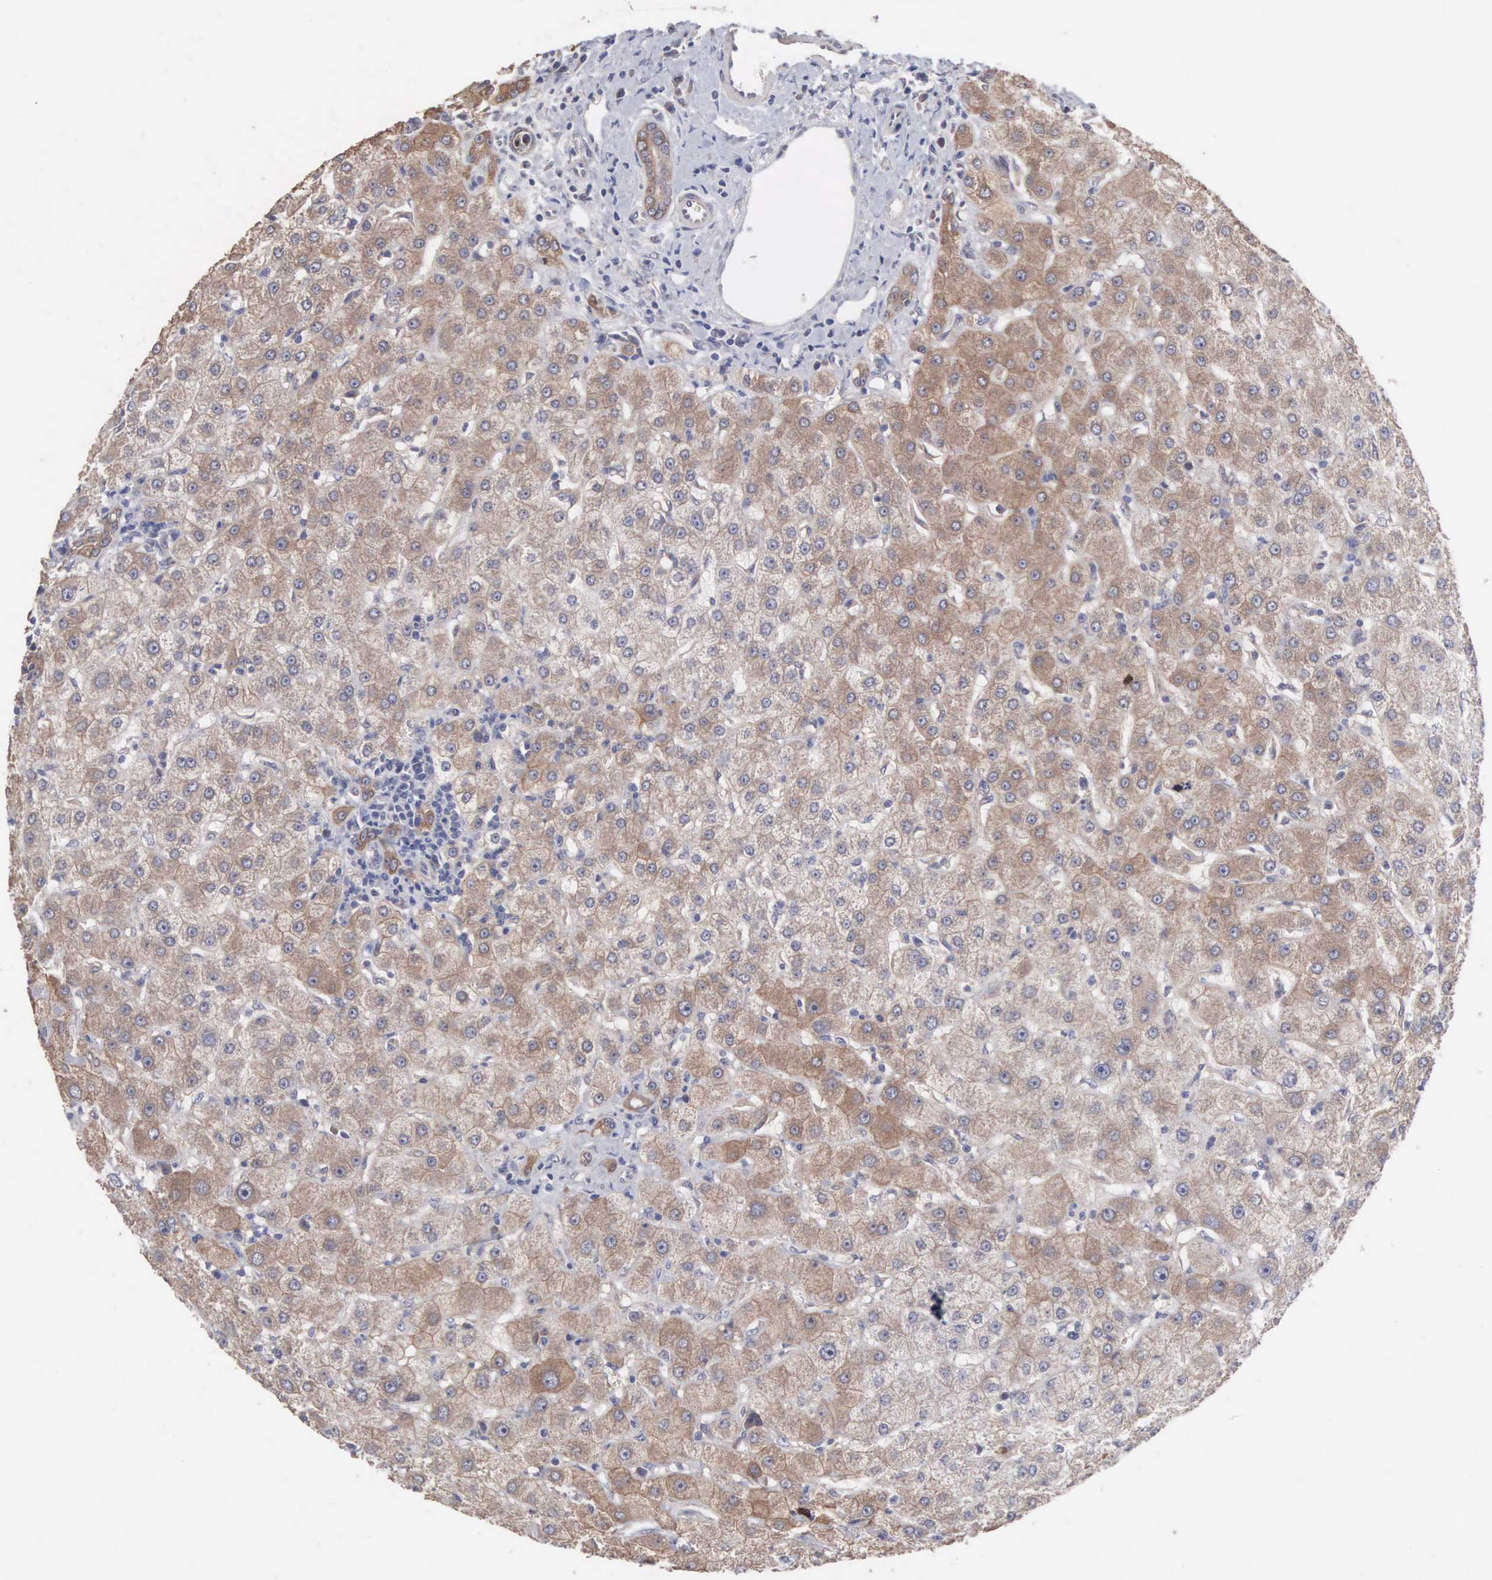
{"staining": {"intensity": "moderate", "quantity": ">75%", "location": "cytoplasmic/membranous"}, "tissue": "liver", "cell_type": "Cholangiocytes", "image_type": "normal", "snomed": [{"axis": "morphology", "description": "Normal tissue, NOS"}, {"axis": "topography", "description": "Liver"}], "caption": "DAB immunohistochemical staining of unremarkable human liver shows moderate cytoplasmic/membranous protein staining in about >75% of cholangiocytes.", "gene": "INF2", "patient": {"sex": "female", "age": 79}}